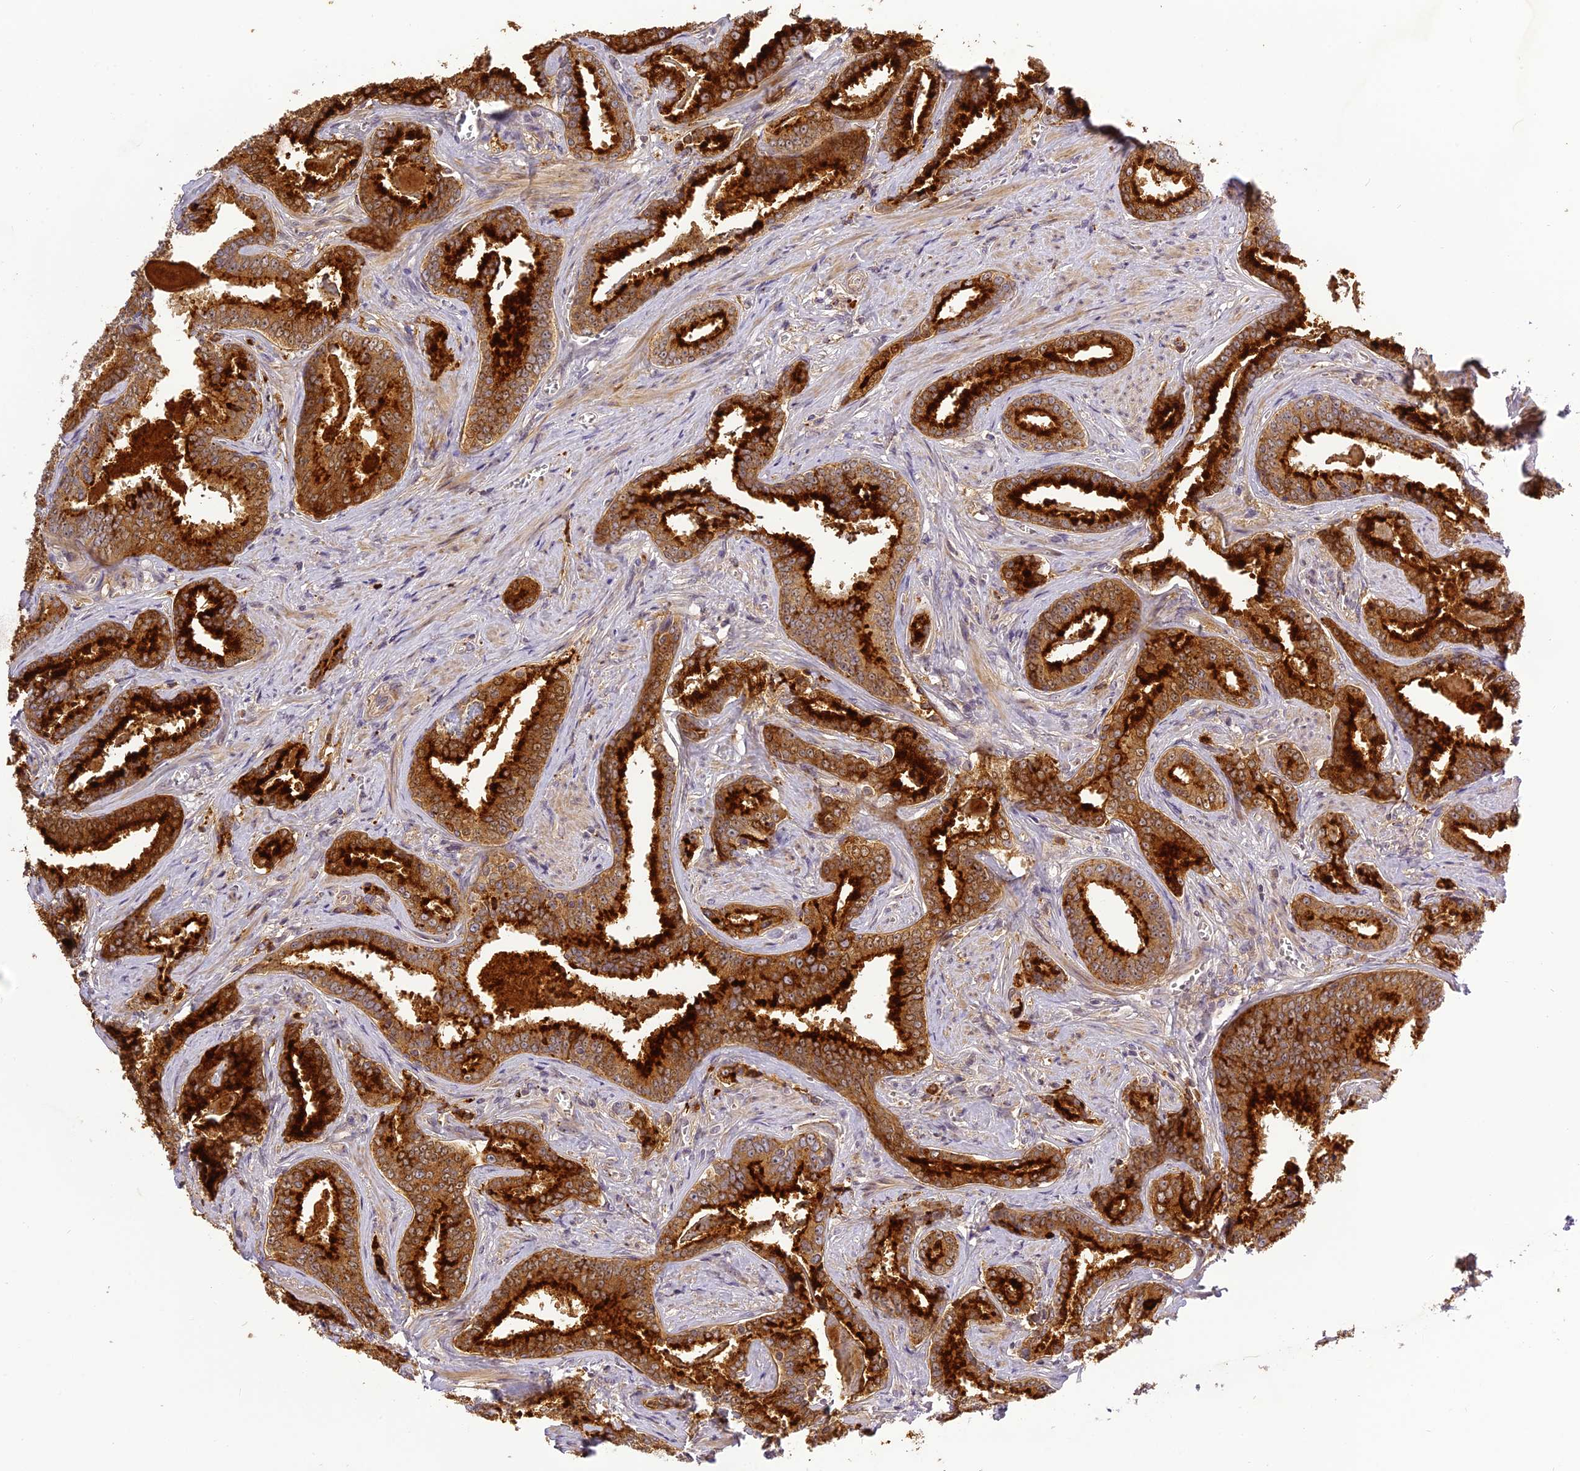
{"staining": {"intensity": "strong", "quantity": ">75%", "location": "cytoplasmic/membranous"}, "tissue": "prostate cancer", "cell_type": "Tumor cells", "image_type": "cancer", "snomed": [{"axis": "morphology", "description": "Adenocarcinoma, High grade"}, {"axis": "topography", "description": "Prostate"}], "caption": "The image displays immunohistochemical staining of prostate cancer. There is strong cytoplasmic/membranous expression is identified in about >75% of tumor cells. (IHC, brightfield microscopy, high magnification).", "gene": "FNIP2", "patient": {"sex": "male", "age": 67}}